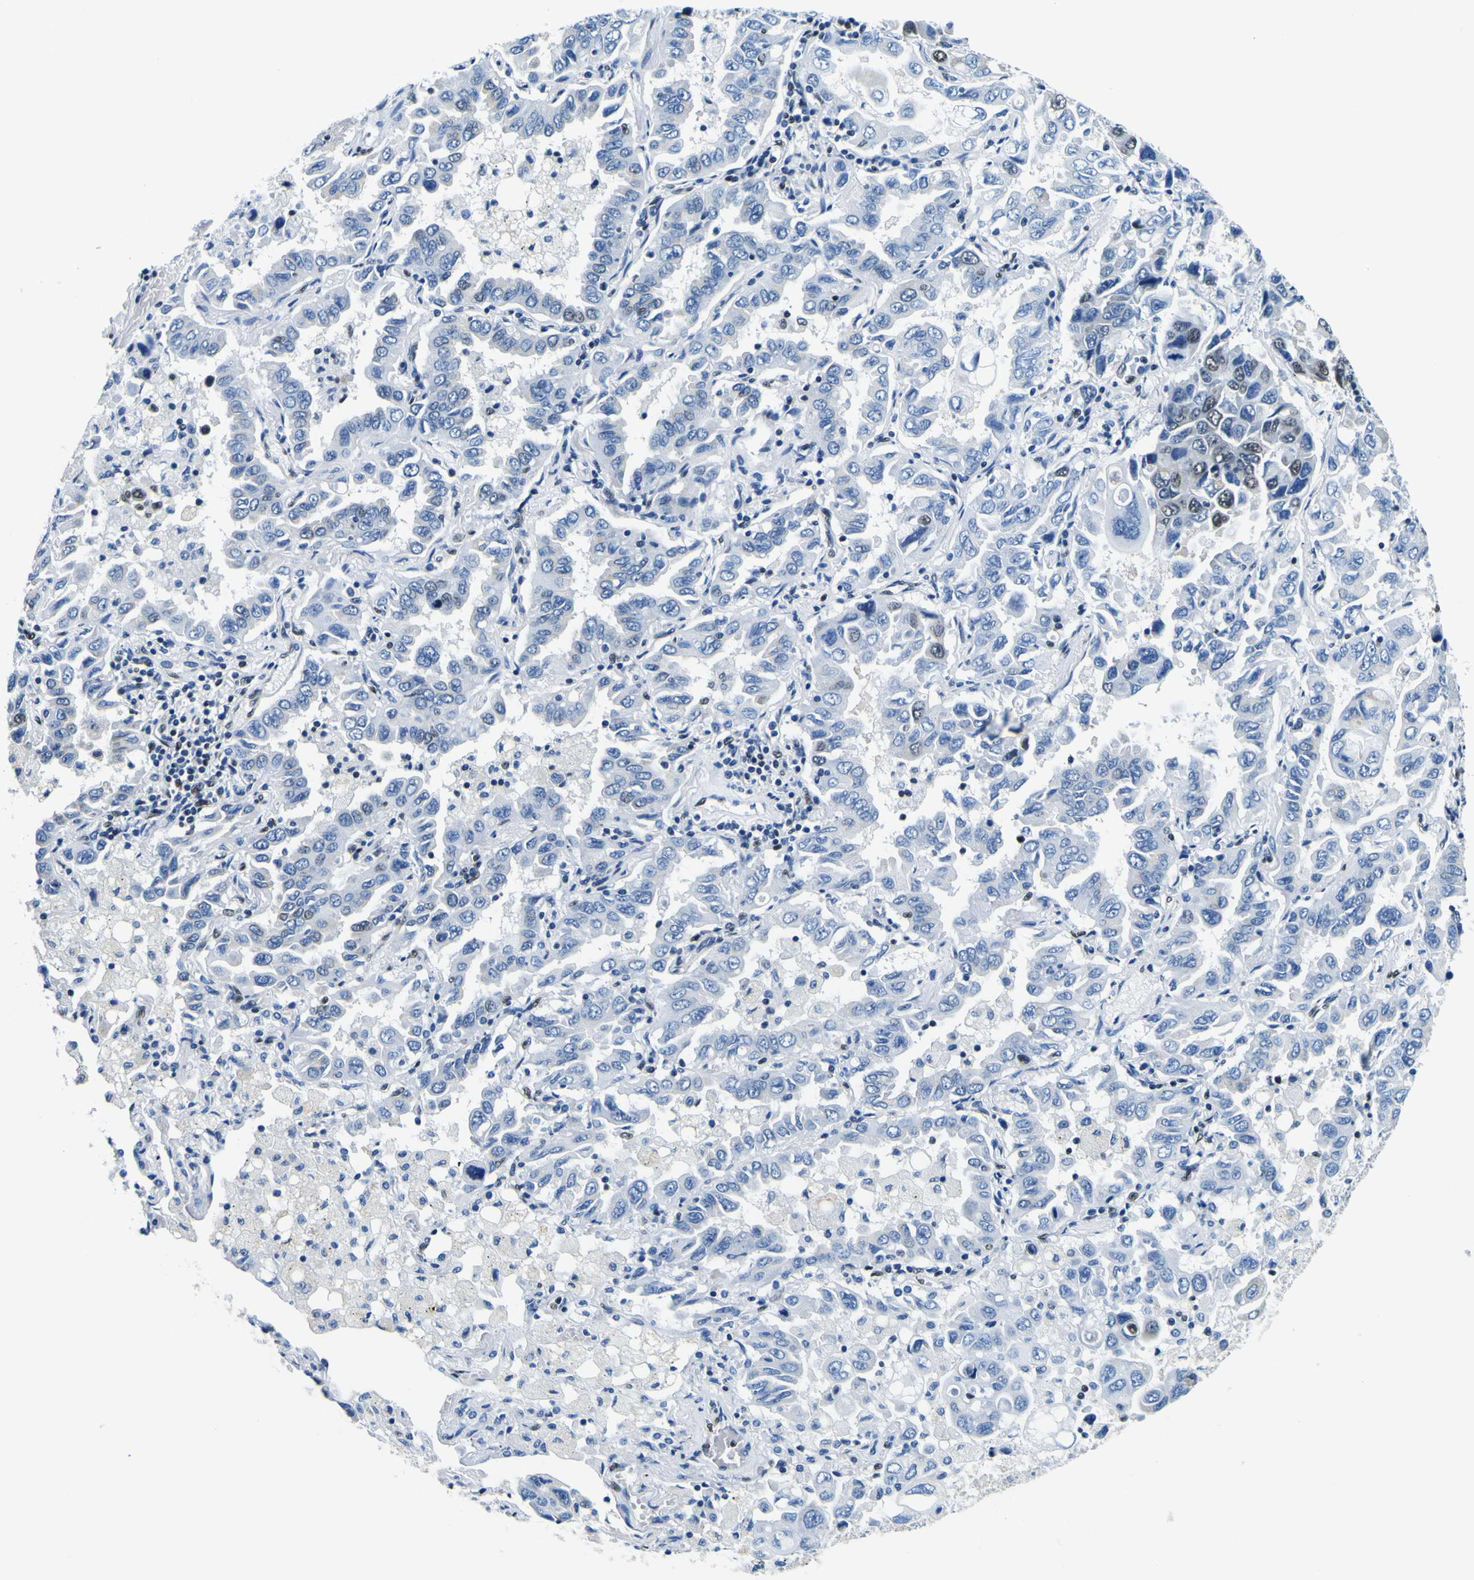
{"staining": {"intensity": "weak", "quantity": "<25%", "location": "nuclear"}, "tissue": "lung cancer", "cell_type": "Tumor cells", "image_type": "cancer", "snomed": [{"axis": "morphology", "description": "Adenocarcinoma, NOS"}, {"axis": "topography", "description": "Lung"}], "caption": "Immunohistochemistry (IHC) of lung cancer (adenocarcinoma) reveals no expression in tumor cells.", "gene": "SP1", "patient": {"sex": "male", "age": 64}}